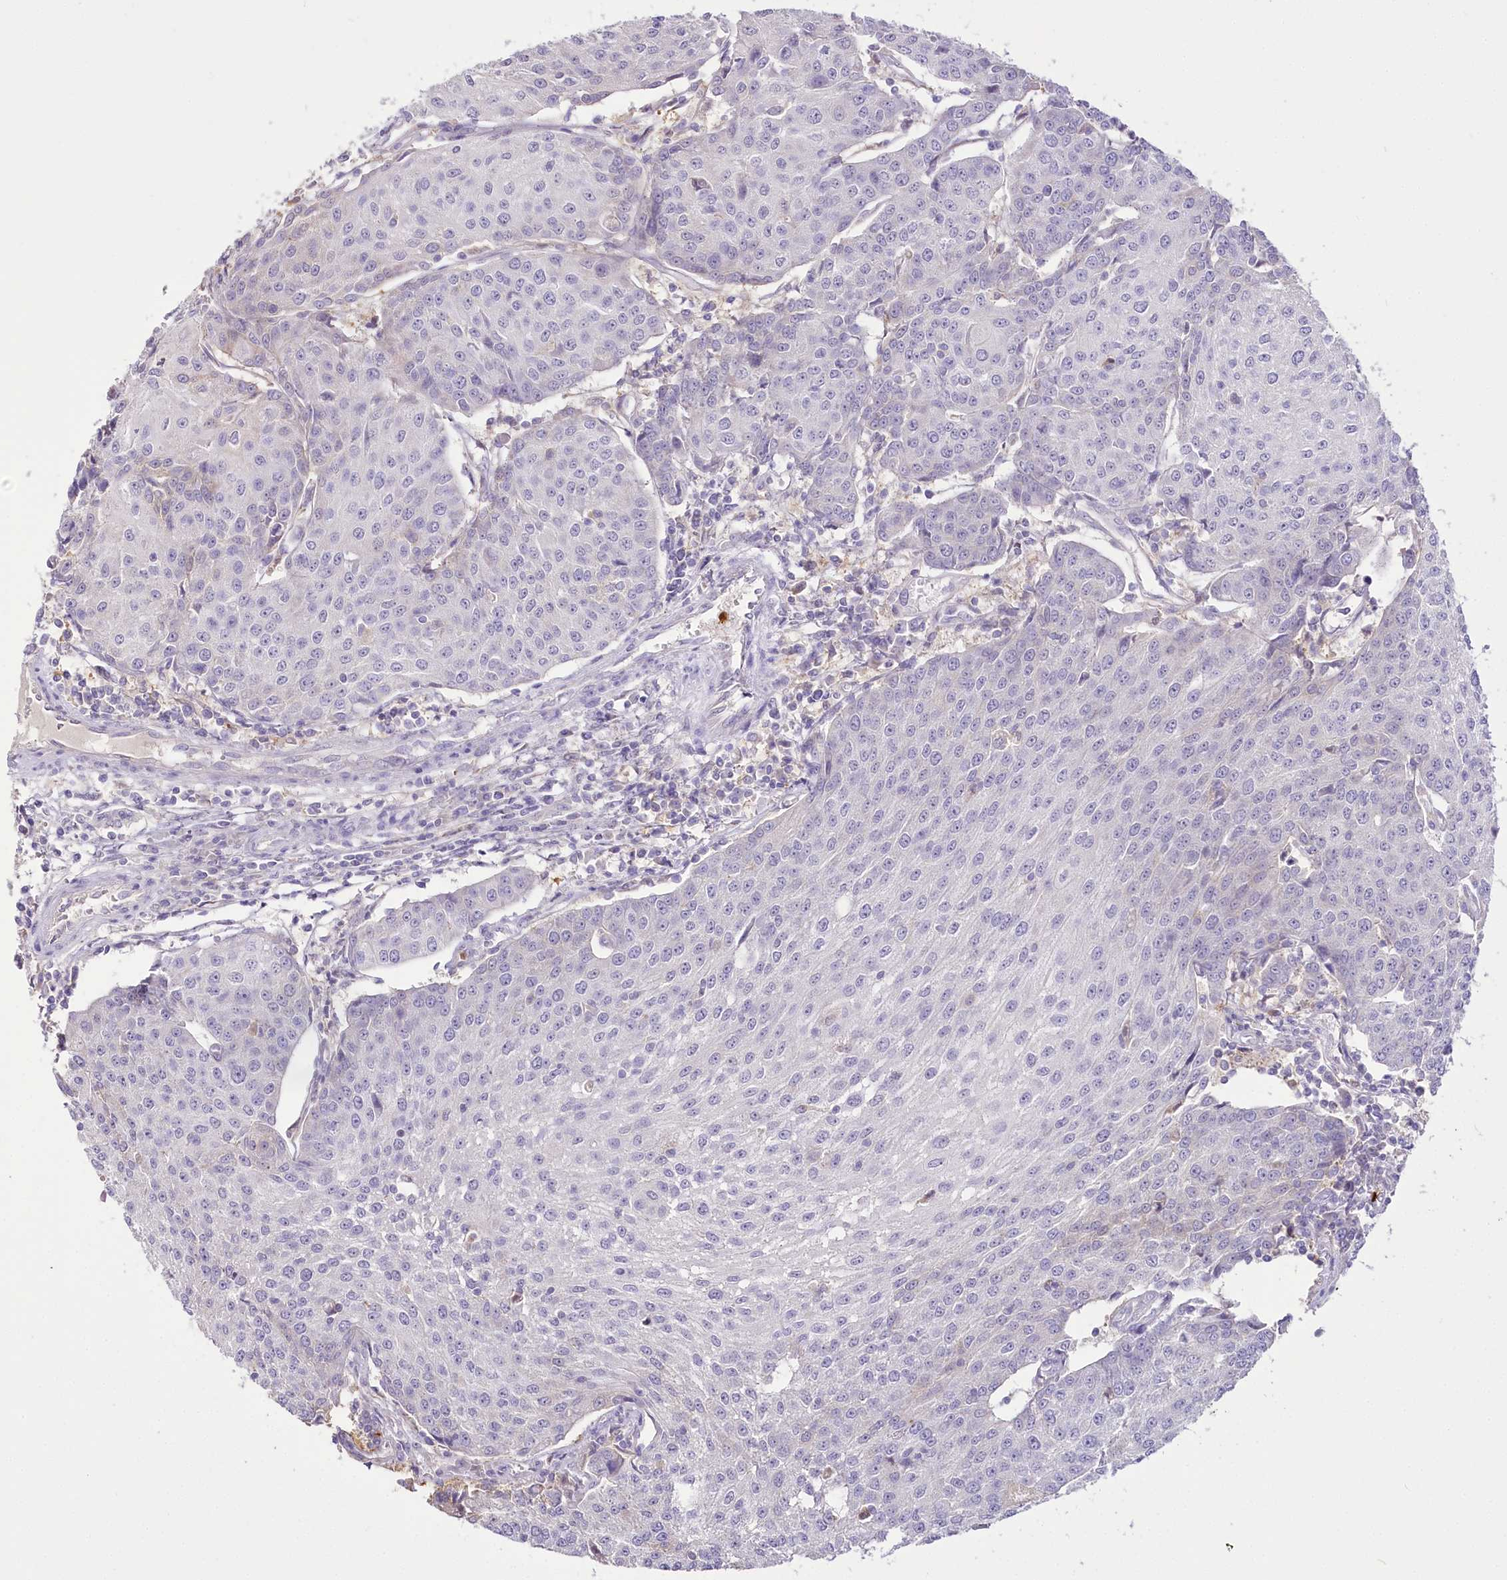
{"staining": {"intensity": "negative", "quantity": "none", "location": "none"}, "tissue": "urothelial cancer", "cell_type": "Tumor cells", "image_type": "cancer", "snomed": [{"axis": "morphology", "description": "Urothelial carcinoma, High grade"}, {"axis": "topography", "description": "Urinary bladder"}], "caption": "IHC of urothelial carcinoma (high-grade) shows no staining in tumor cells.", "gene": "DPYD", "patient": {"sex": "female", "age": 85}}